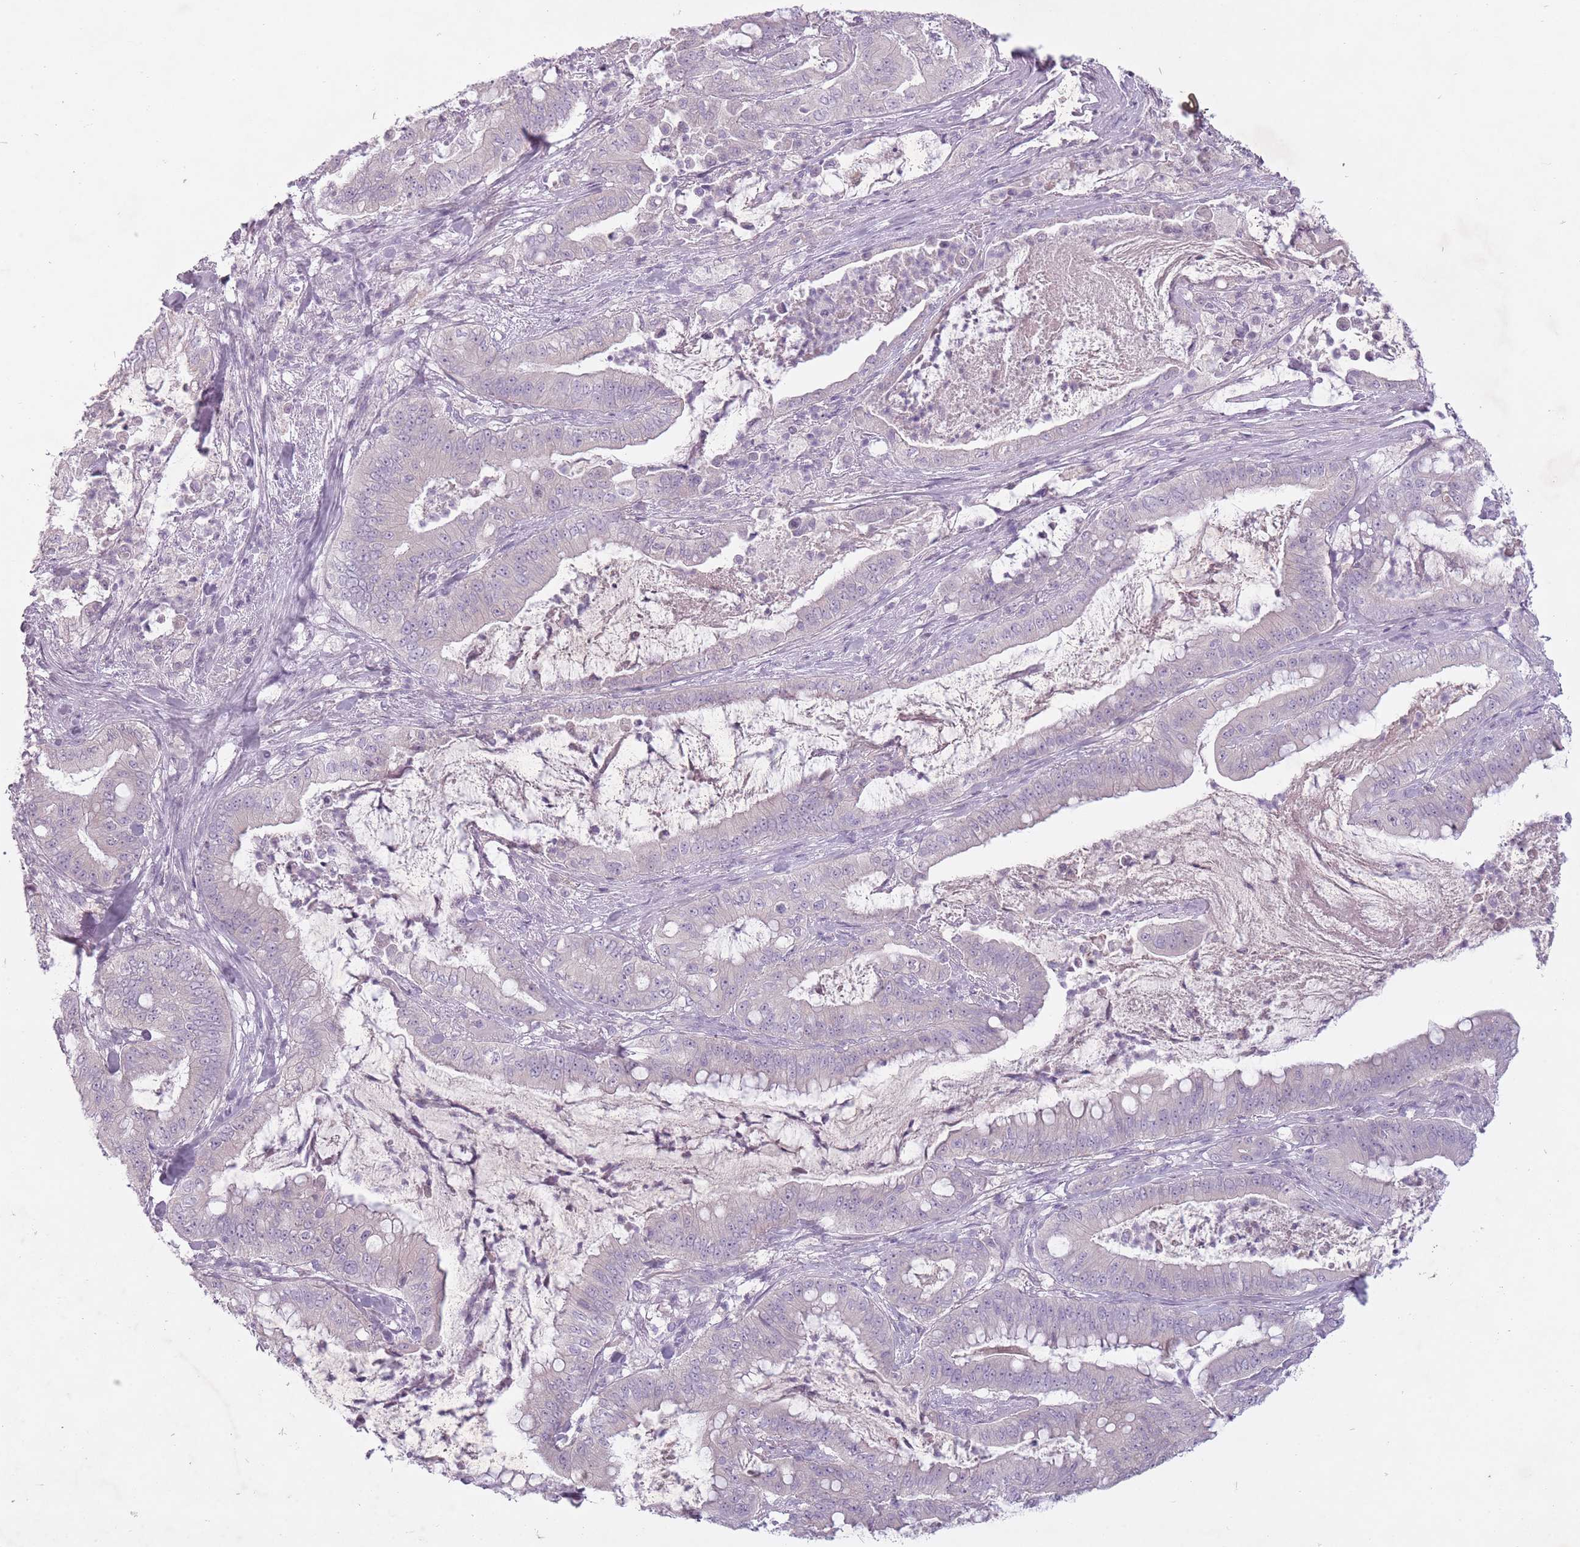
{"staining": {"intensity": "negative", "quantity": "none", "location": "none"}, "tissue": "pancreatic cancer", "cell_type": "Tumor cells", "image_type": "cancer", "snomed": [{"axis": "morphology", "description": "Adenocarcinoma, NOS"}, {"axis": "topography", "description": "Pancreas"}], "caption": "IHC of human pancreatic adenocarcinoma shows no expression in tumor cells.", "gene": "FAM43B", "patient": {"sex": "male", "age": 71}}